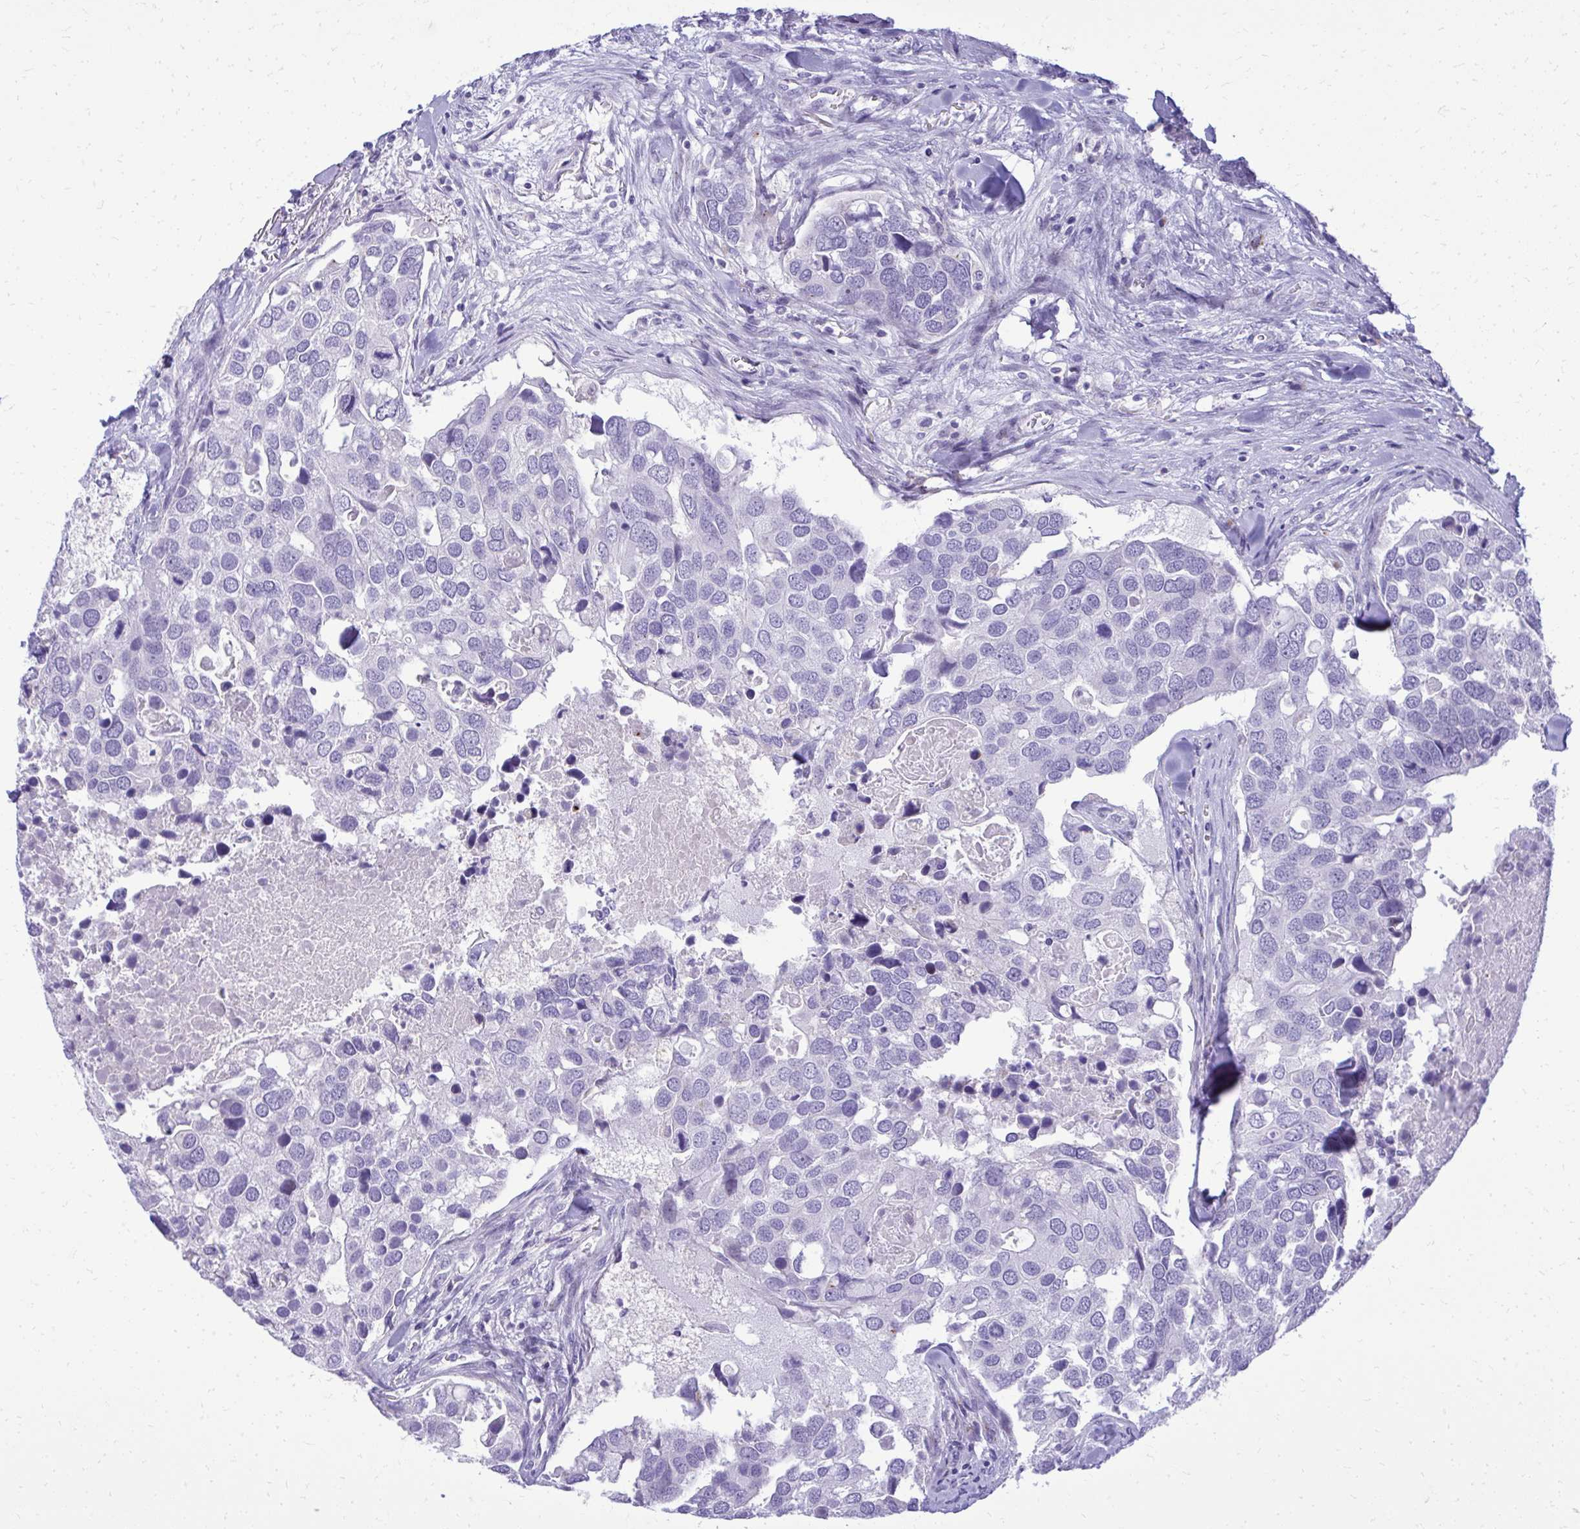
{"staining": {"intensity": "negative", "quantity": "none", "location": "none"}, "tissue": "breast cancer", "cell_type": "Tumor cells", "image_type": "cancer", "snomed": [{"axis": "morphology", "description": "Duct carcinoma"}, {"axis": "topography", "description": "Breast"}], "caption": "The histopathology image demonstrates no significant expression in tumor cells of breast cancer.", "gene": "BCL6B", "patient": {"sex": "female", "age": 83}}